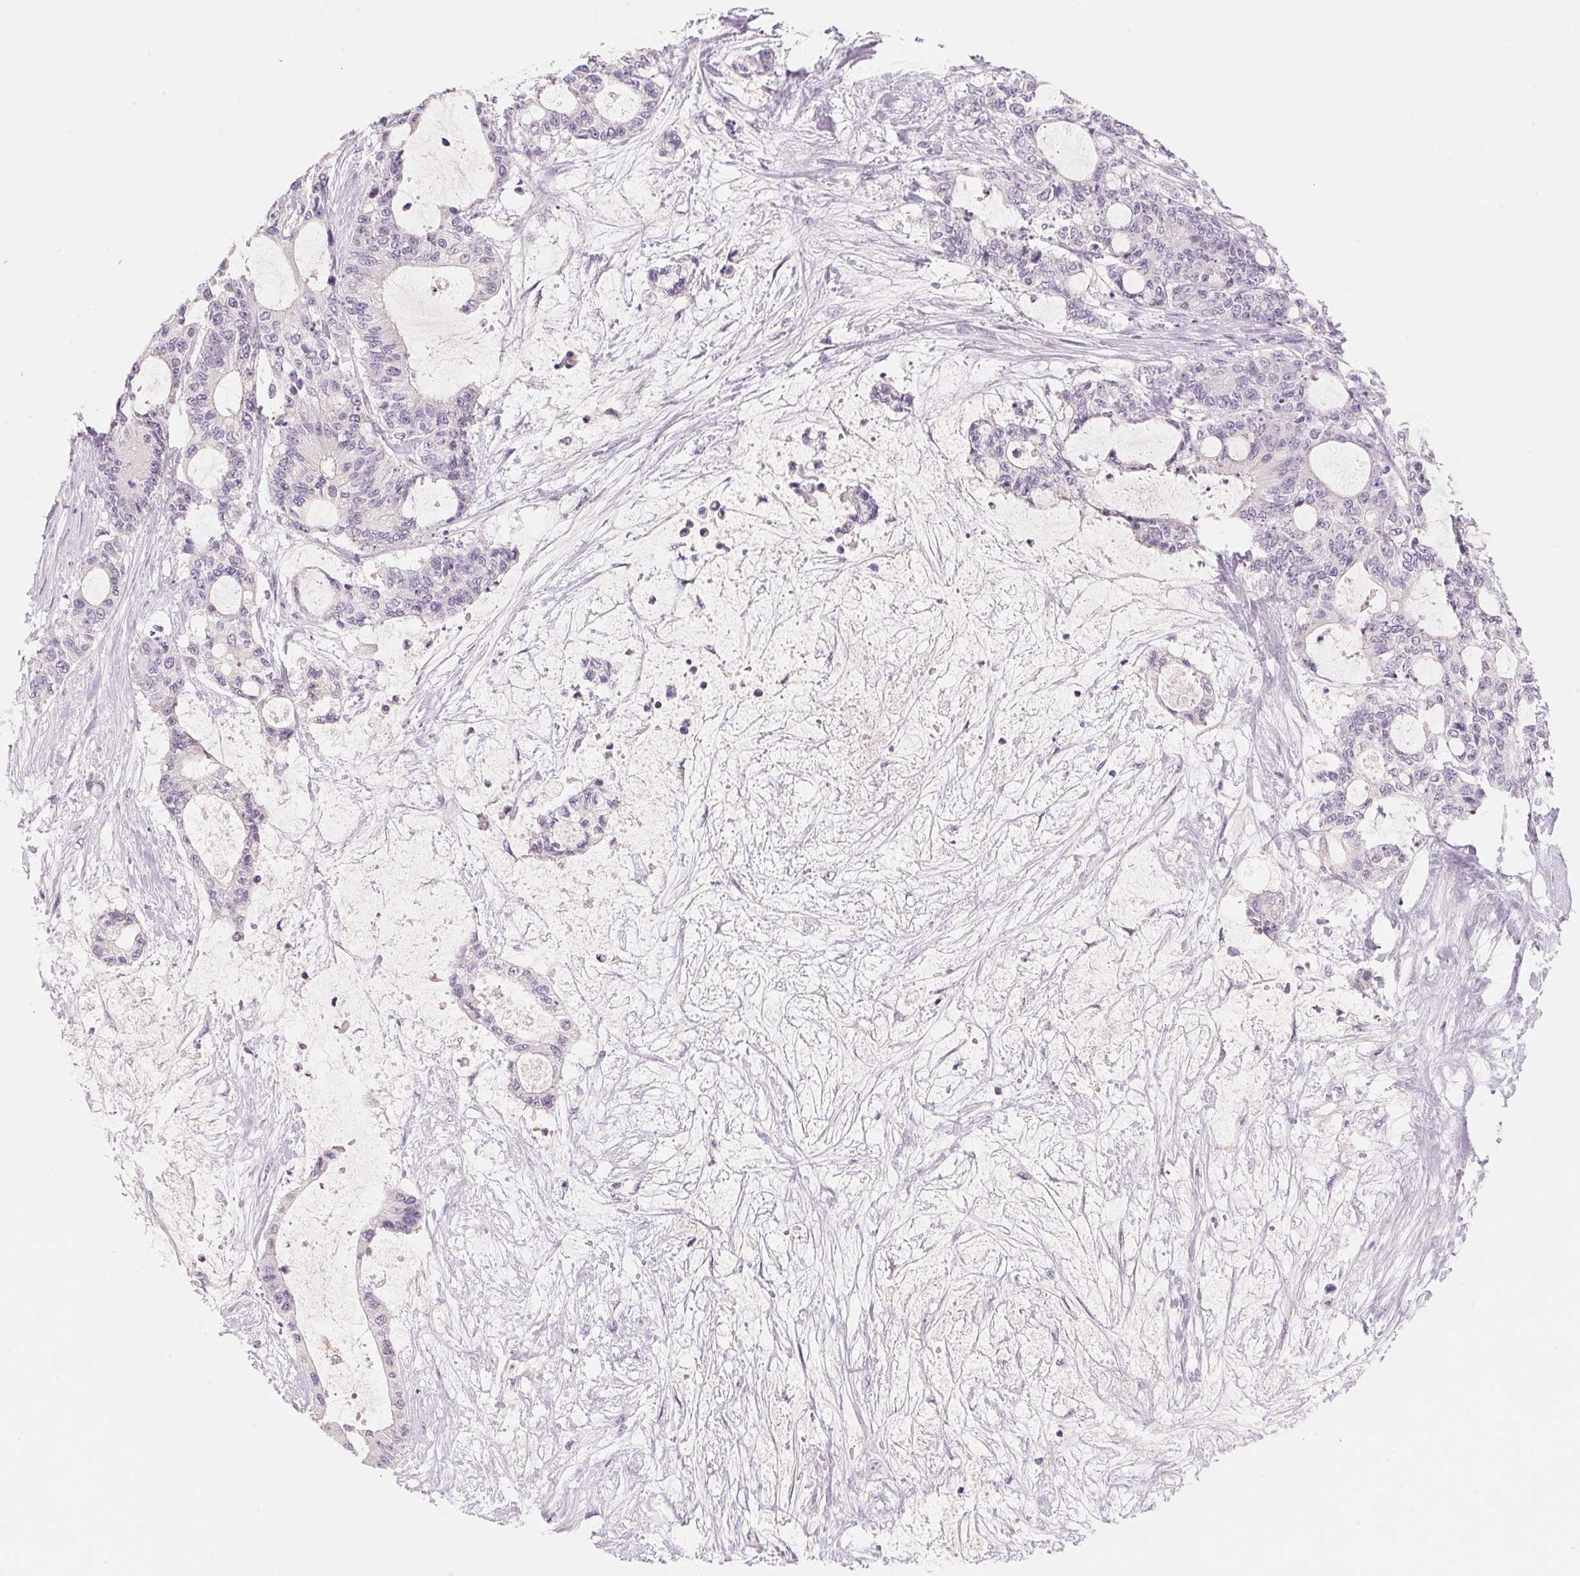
{"staining": {"intensity": "negative", "quantity": "none", "location": "none"}, "tissue": "liver cancer", "cell_type": "Tumor cells", "image_type": "cancer", "snomed": [{"axis": "morphology", "description": "Normal tissue, NOS"}, {"axis": "morphology", "description": "Cholangiocarcinoma"}, {"axis": "topography", "description": "Liver"}, {"axis": "topography", "description": "Peripheral nerve tissue"}], "caption": "This is an immunohistochemistry (IHC) photomicrograph of human cholangiocarcinoma (liver). There is no positivity in tumor cells.", "gene": "MCOLN3", "patient": {"sex": "female", "age": 73}}